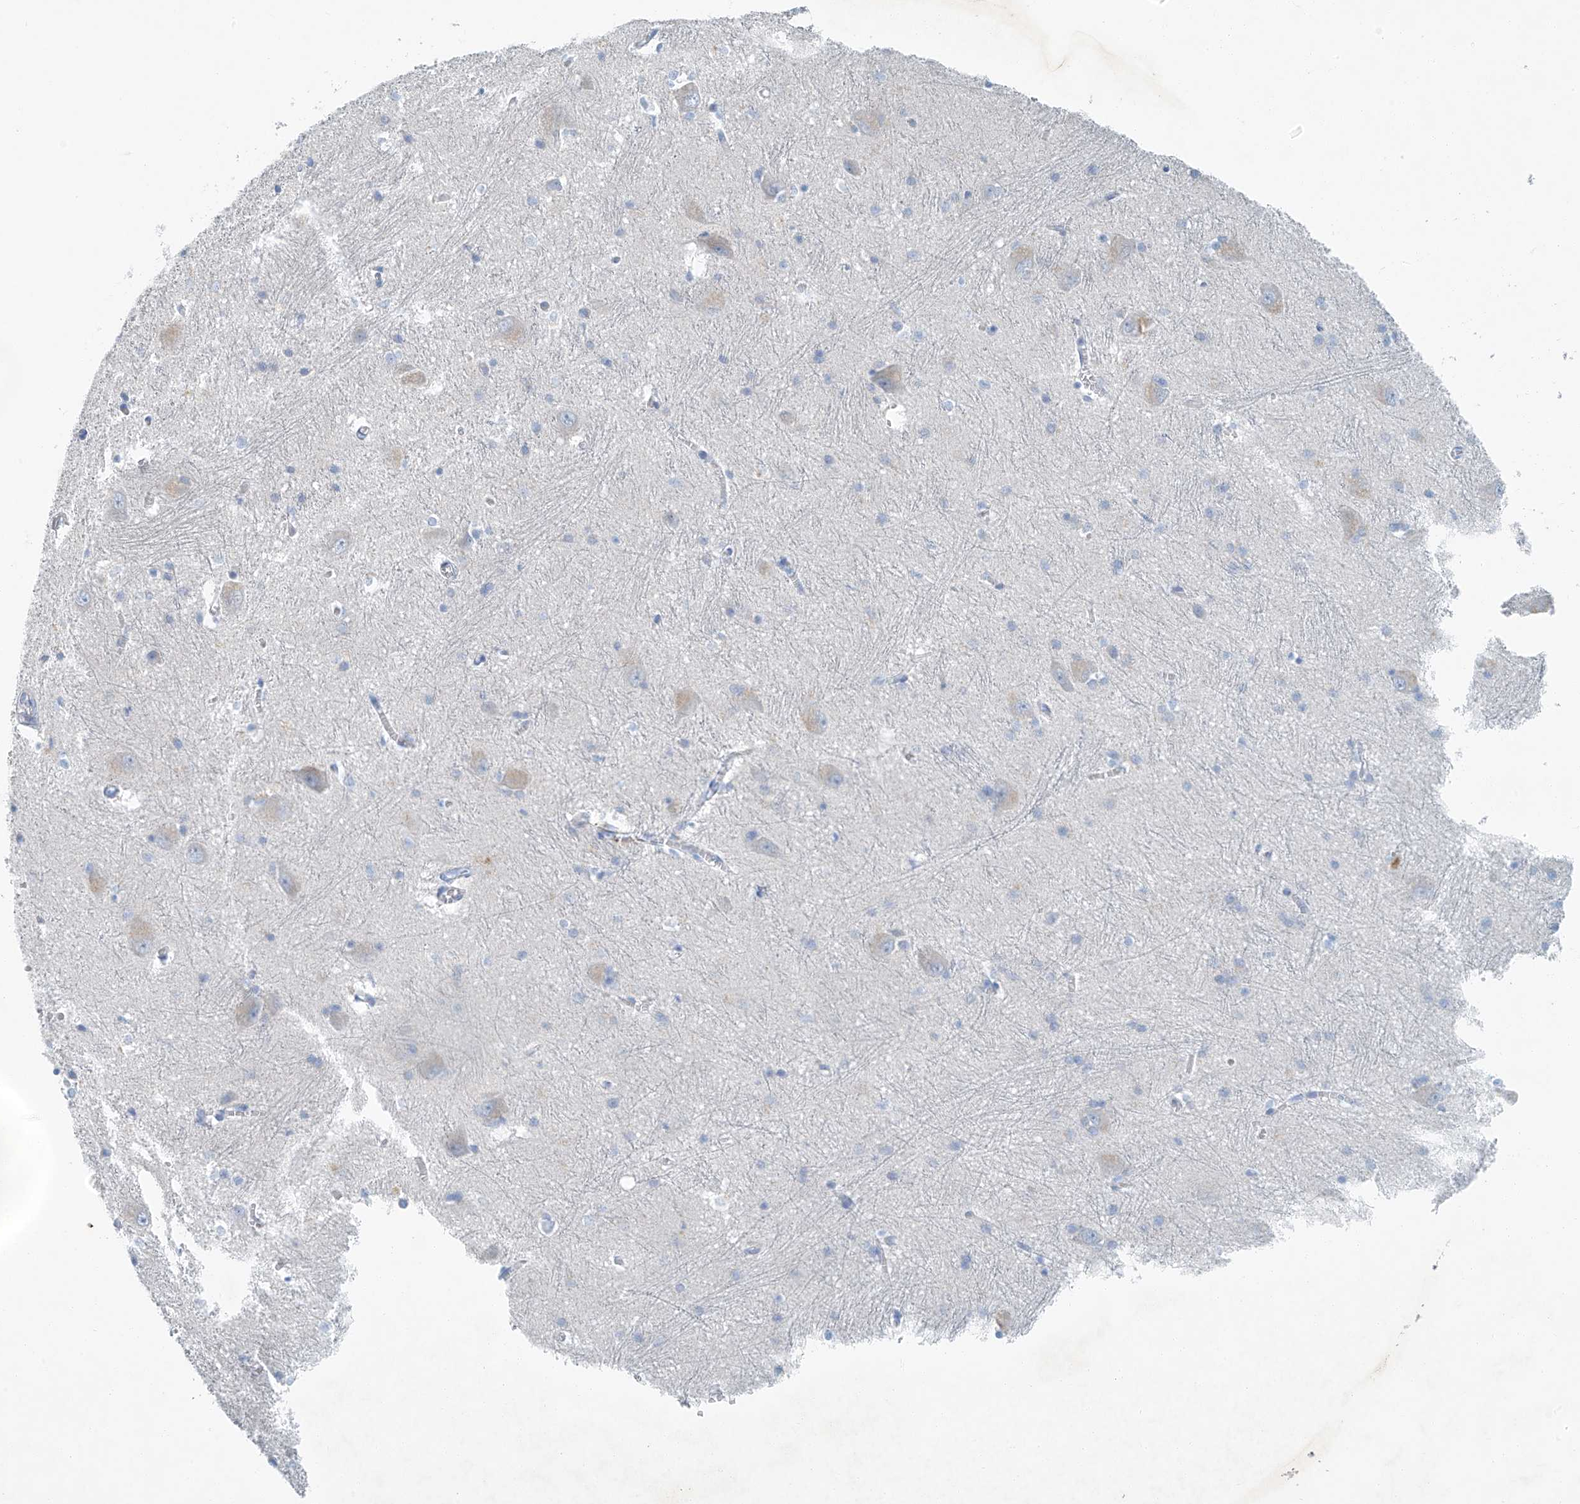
{"staining": {"intensity": "negative", "quantity": "none", "location": "none"}, "tissue": "caudate", "cell_type": "Glial cells", "image_type": "normal", "snomed": [{"axis": "morphology", "description": "Normal tissue, NOS"}, {"axis": "topography", "description": "Lateral ventricle wall"}], "caption": "Immunohistochemistry (IHC) photomicrograph of benign caudate stained for a protein (brown), which demonstrates no positivity in glial cells. The staining was performed using DAB to visualize the protein expression in brown, while the nuclei were stained in blue with hematoxylin (Magnification: 20x).", "gene": "C1orf87", "patient": {"sex": "male", "age": 37}}